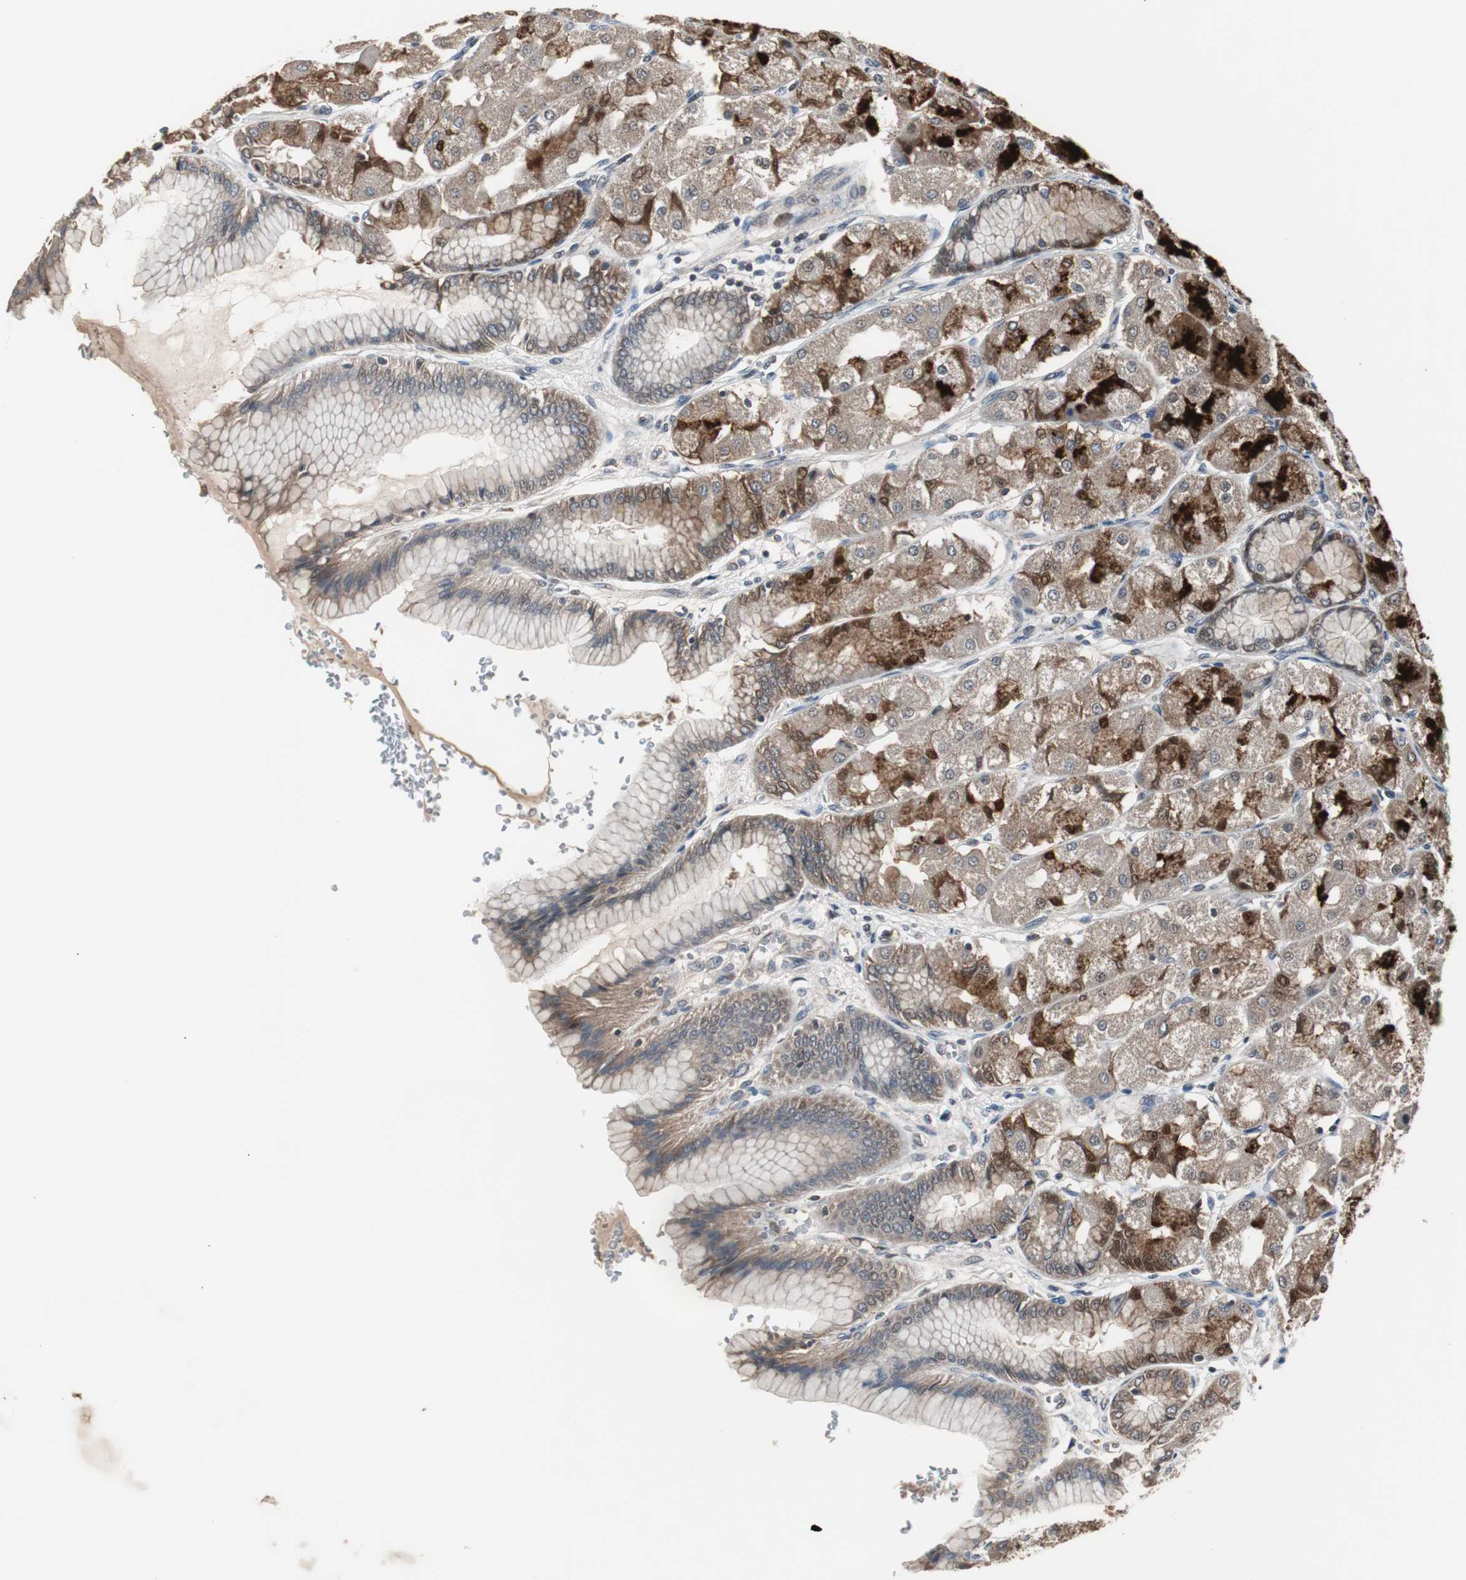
{"staining": {"intensity": "strong", "quantity": "<25%", "location": "cytoplasmic/membranous"}, "tissue": "stomach", "cell_type": "Glandular cells", "image_type": "normal", "snomed": [{"axis": "morphology", "description": "Normal tissue, NOS"}, {"axis": "morphology", "description": "Adenocarcinoma, NOS"}, {"axis": "topography", "description": "Stomach"}, {"axis": "topography", "description": "Stomach, lower"}], "caption": "Immunohistochemical staining of benign stomach displays strong cytoplasmic/membranous protein positivity in approximately <25% of glandular cells.", "gene": "ZMPSTE24", "patient": {"sex": "female", "age": 65}}